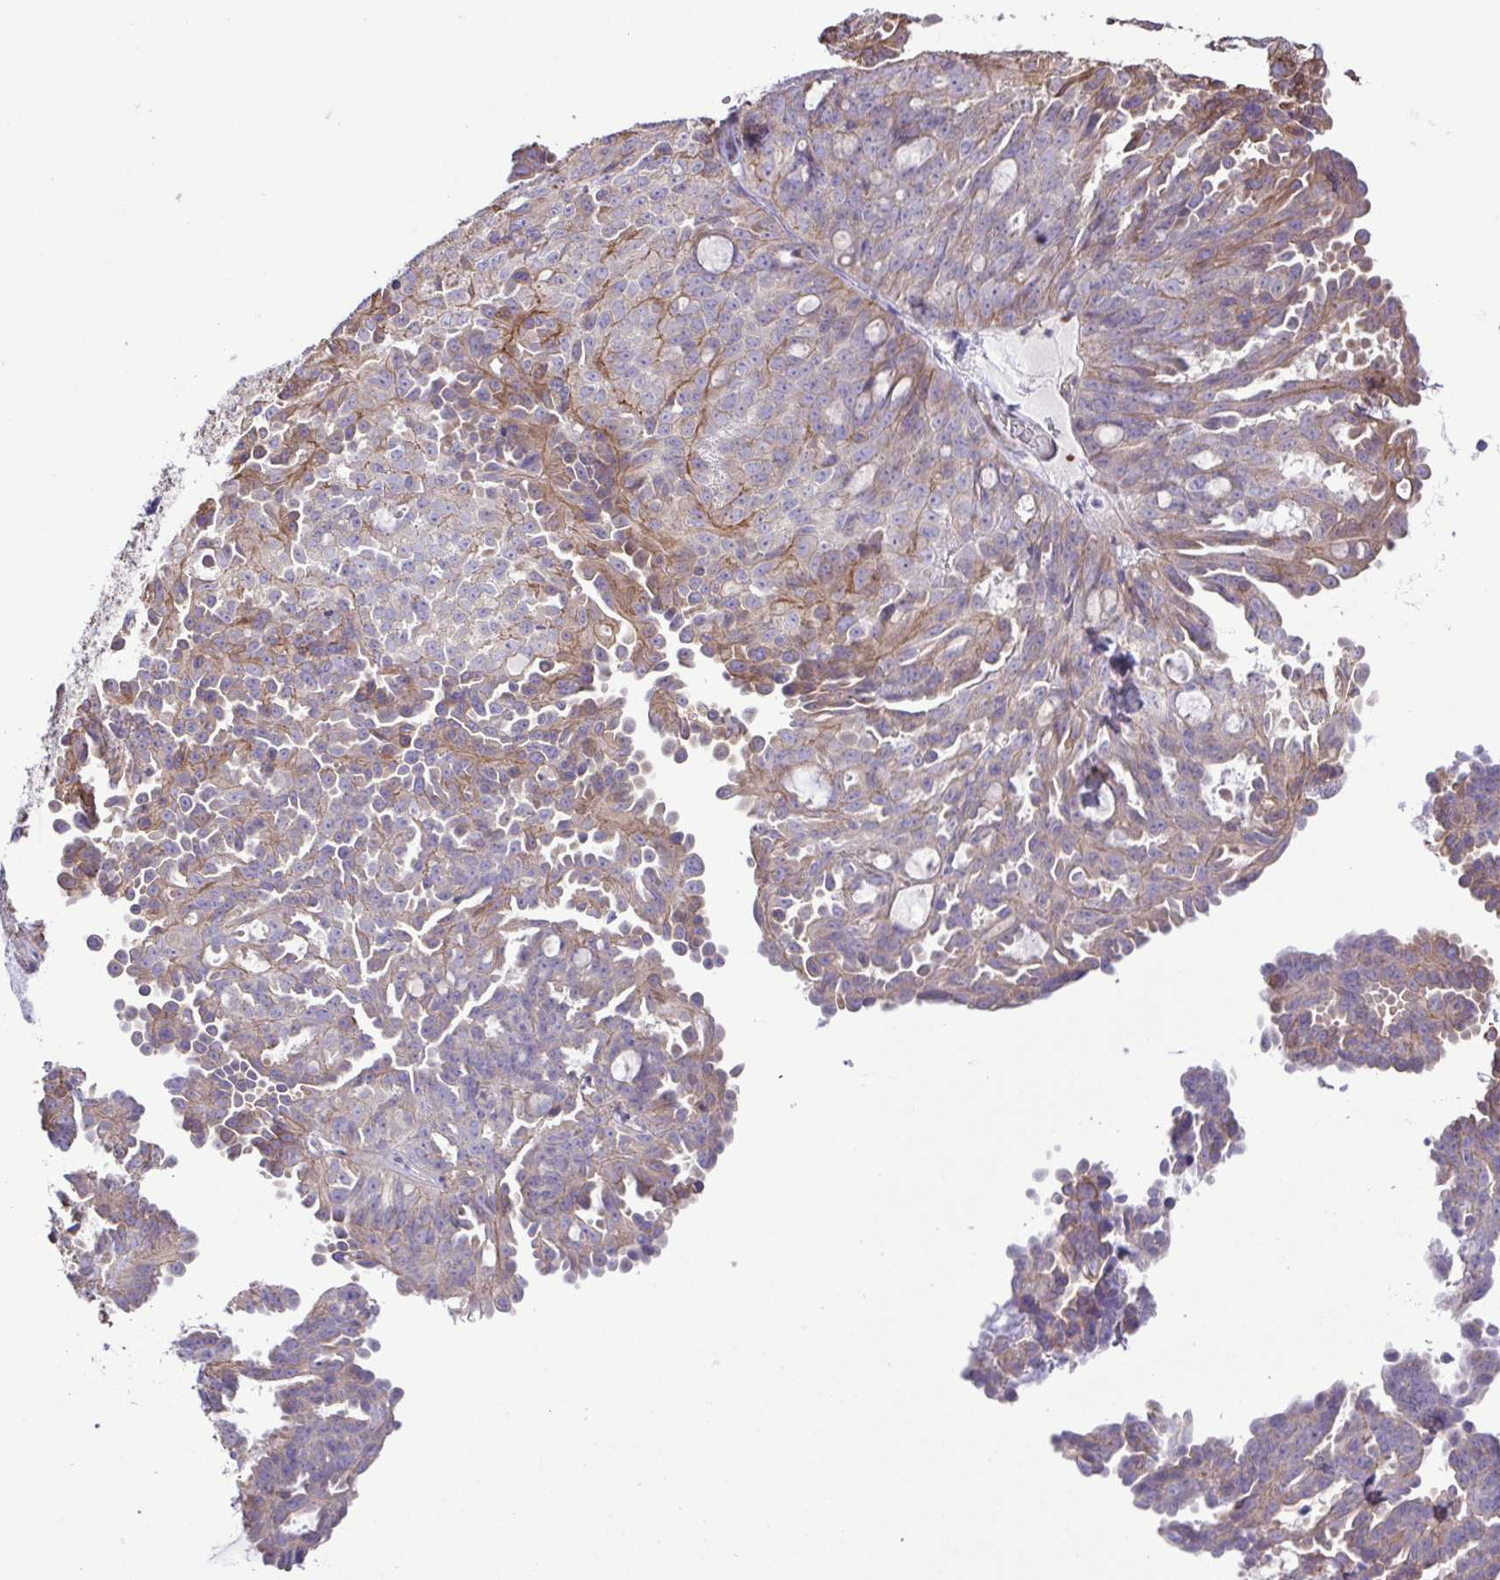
{"staining": {"intensity": "moderate", "quantity": "25%-75%", "location": "cytoplasmic/membranous"}, "tissue": "ovarian cancer", "cell_type": "Tumor cells", "image_type": "cancer", "snomed": [{"axis": "morphology", "description": "Cystadenocarcinoma, serous, NOS"}, {"axis": "topography", "description": "Ovary"}], "caption": "A brown stain shows moderate cytoplasmic/membranous positivity of a protein in ovarian serous cystadenocarcinoma tumor cells.", "gene": "FLT1", "patient": {"sex": "female", "age": 71}}